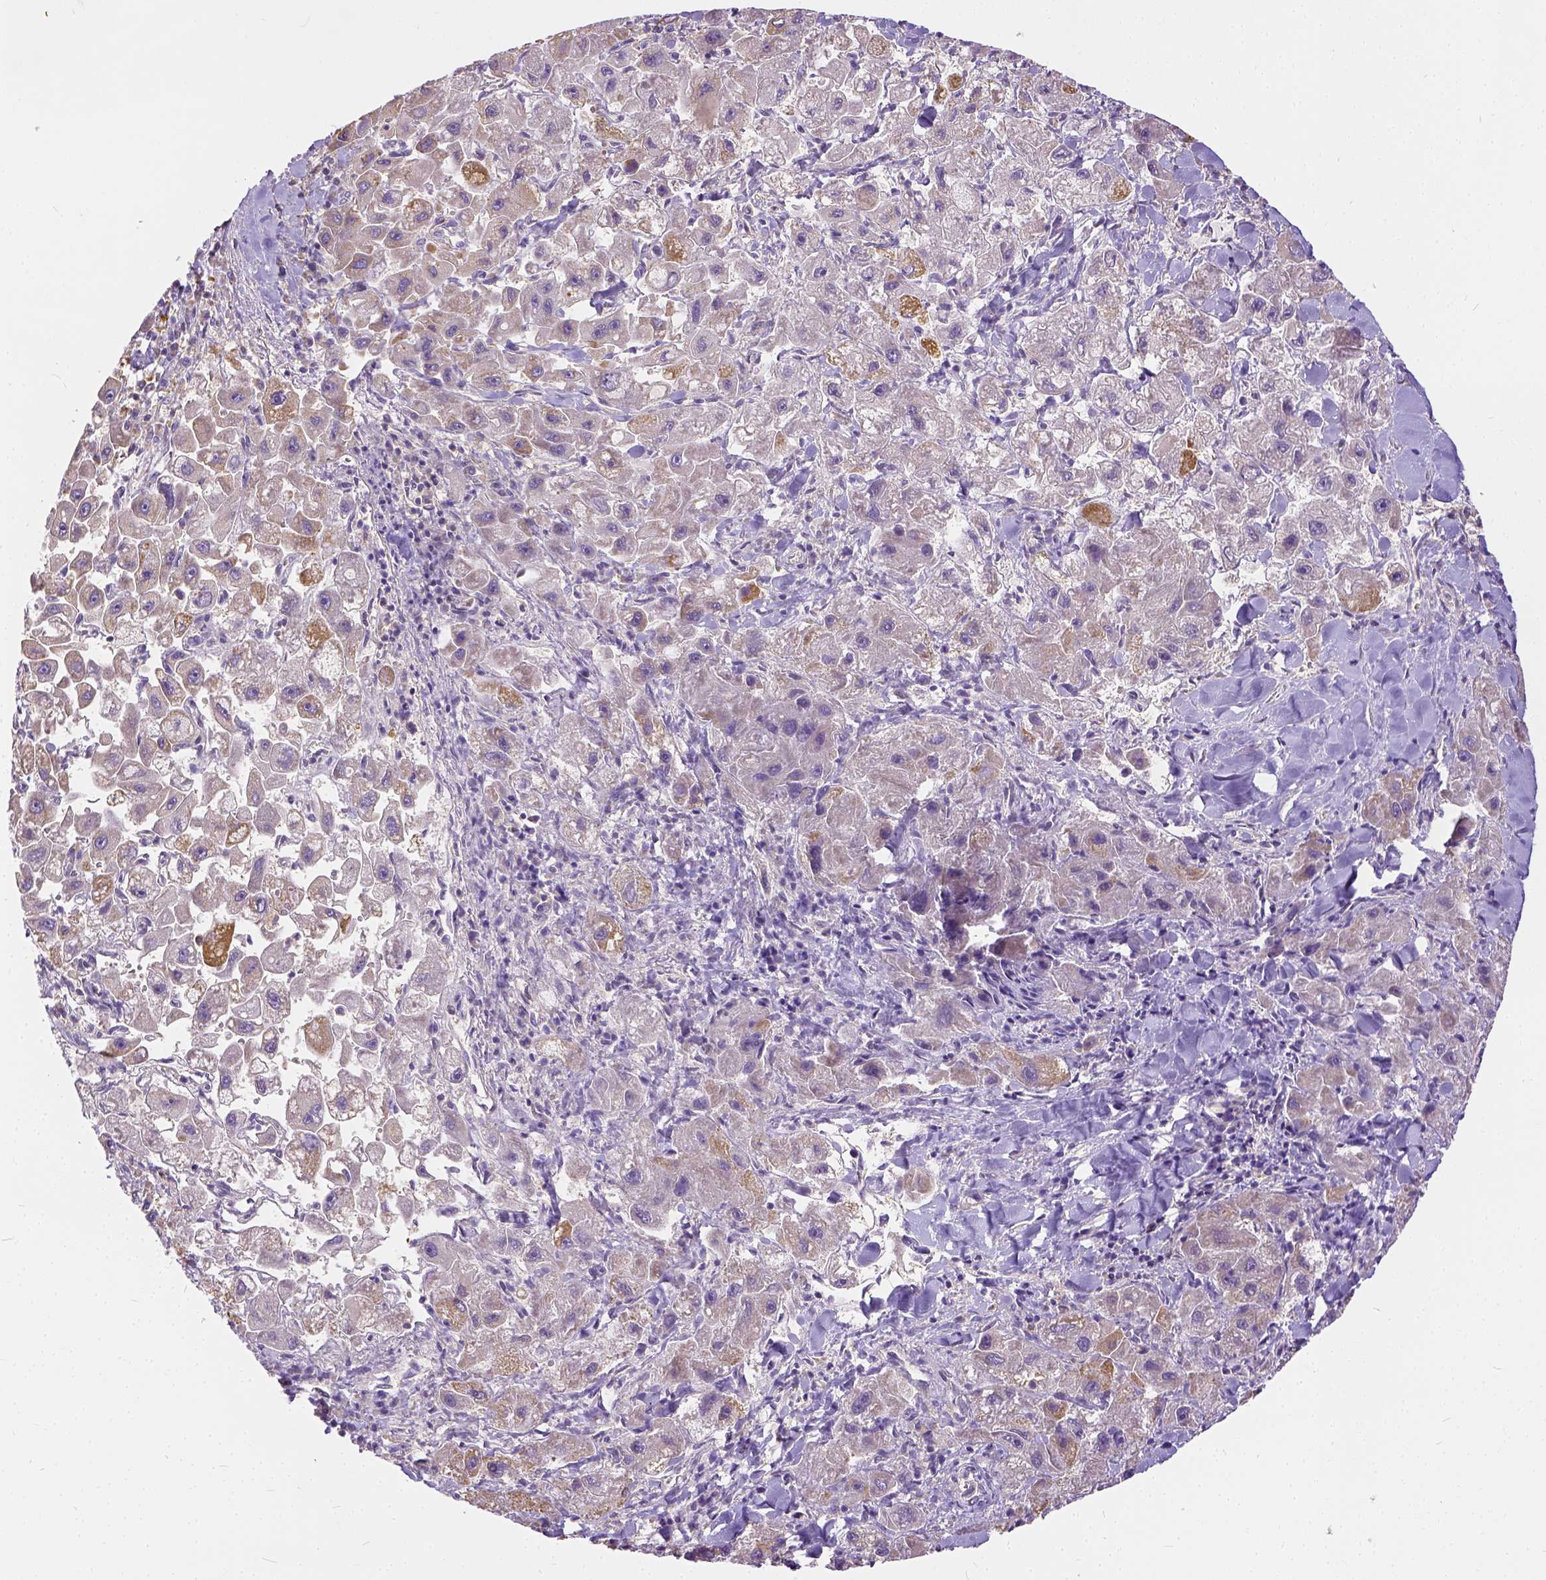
{"staining": {"intensity": "negative", "quantity": "none", "location": "none"}, "tissue": "liver cancer", "cell_type": "Tumor cells", "image_type": "cancer", "snomed": [{"axis": "morphology", "description": "Carcinoma, Hepatocellular, NOS"}, {"axis": "topography", "description": "Liver"}], "caption": "Tumor cells are negative for brown protein staining in liver hepatocellular carcinoma. (DAB (3,3'-diaminobenzidine) IHC visualized using brightfield microscopy, high magnification).", "gene": "CADM4", "patient": {"sex": "male", "age": 24}}